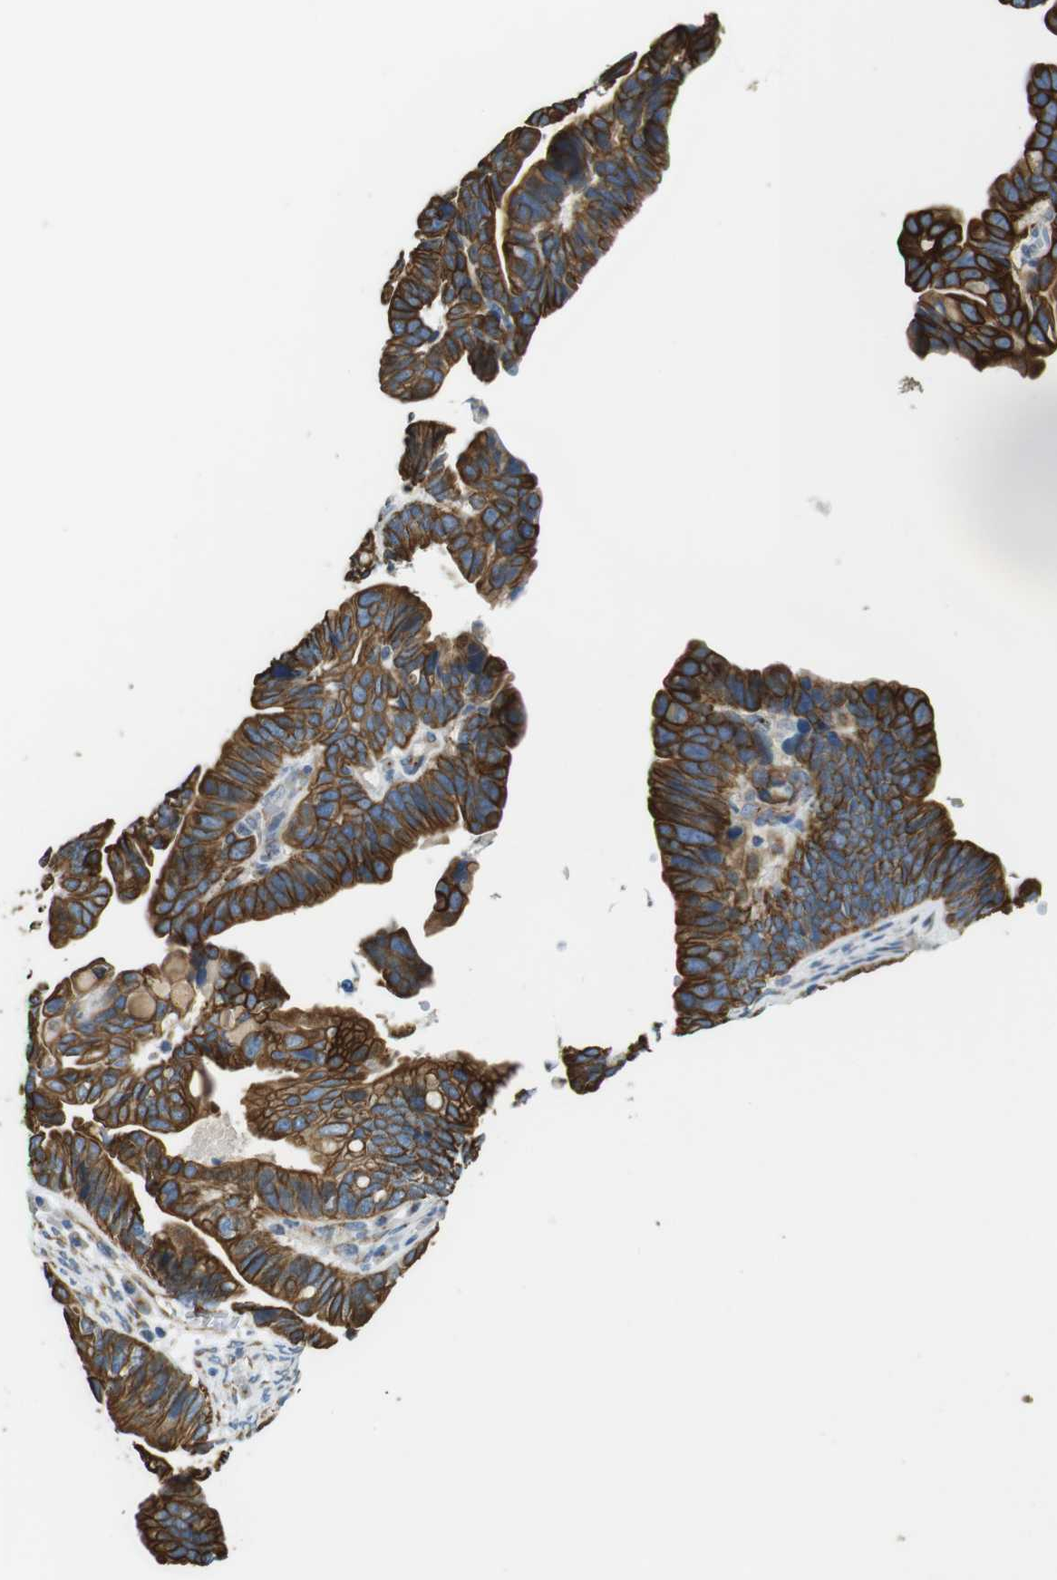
{"staining": {"intensity": "strong", "quantity": ">75%", "location": "cytoplasmic/membranous"}, "tissue": "ovarian cancer", "cell_type": "Tumor cells", "image_type": "cancer", "snomed": [{"axis": "morphology", "description": "Cystadenocarcinoma, serous, NOS"}, {"axis": "topography", "description": "Ovary"}], "caption": "Protein expression analysis of ovarian cancer exhibits strong cytoplasmic/membranous staining in approximately >75% of tumor cells.", "gene": "UNC5CL", "patient": {"sex": "female", "age": 56}}